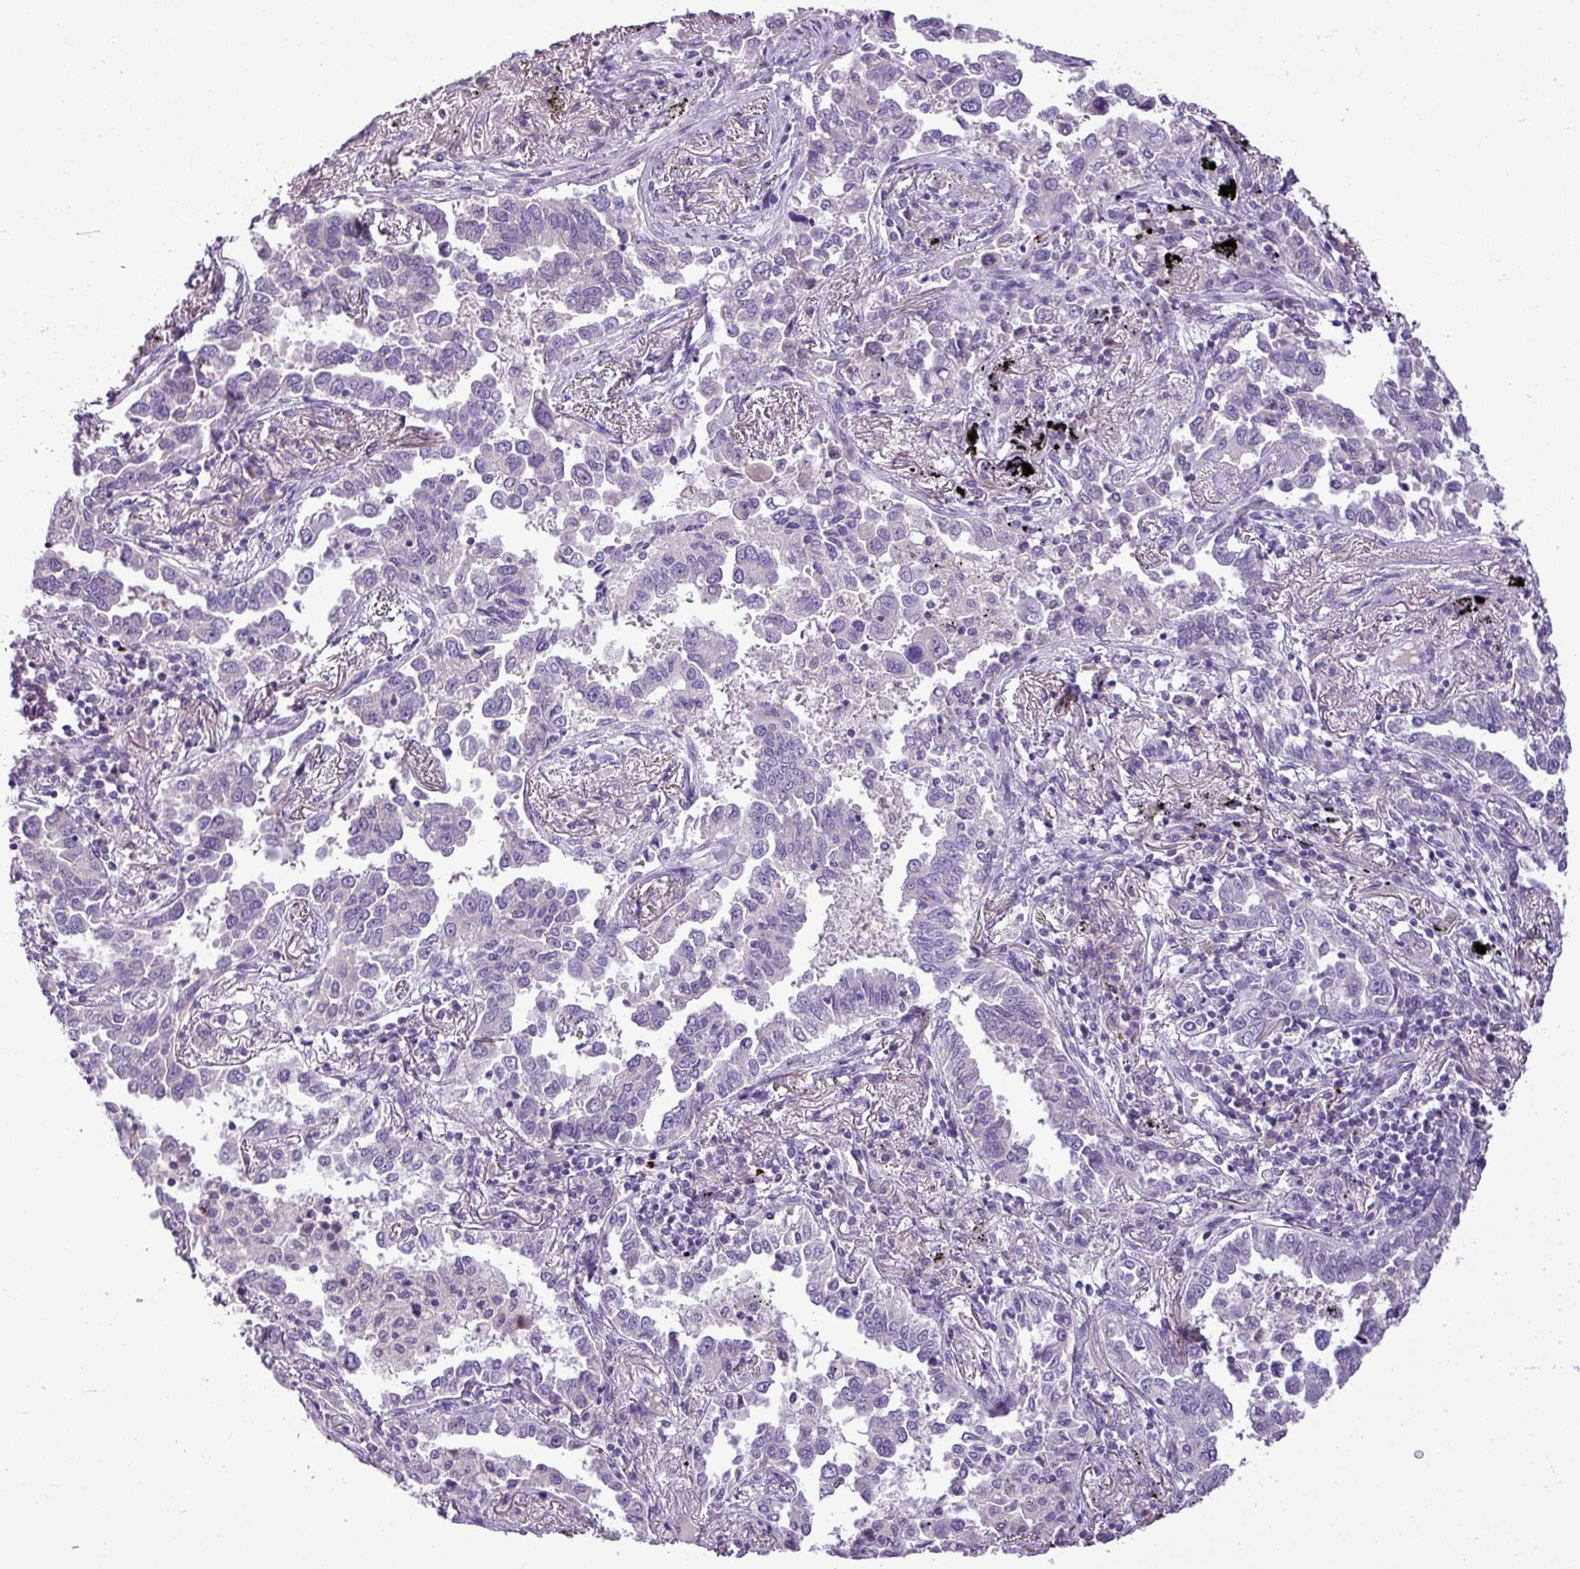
{"staining": {"intensity": "negative", "quantity": "none", "location": "none"}, "tissue": "lung cancer", "cell_type": "Tumor cells", "image_type": "cancer", "snomed": [{"axis": "morphology", "description": "Adenocarcinoma, NOS"}, {"axis": "topography", "description": "Lung"}], "caption": "Lung cancer (adenocarcinoma) was stained to show a protein in brown. There is no significant staining in tumor cells.", "gene": "IL17A", "patient": {"sex": "male", "age": 67}}